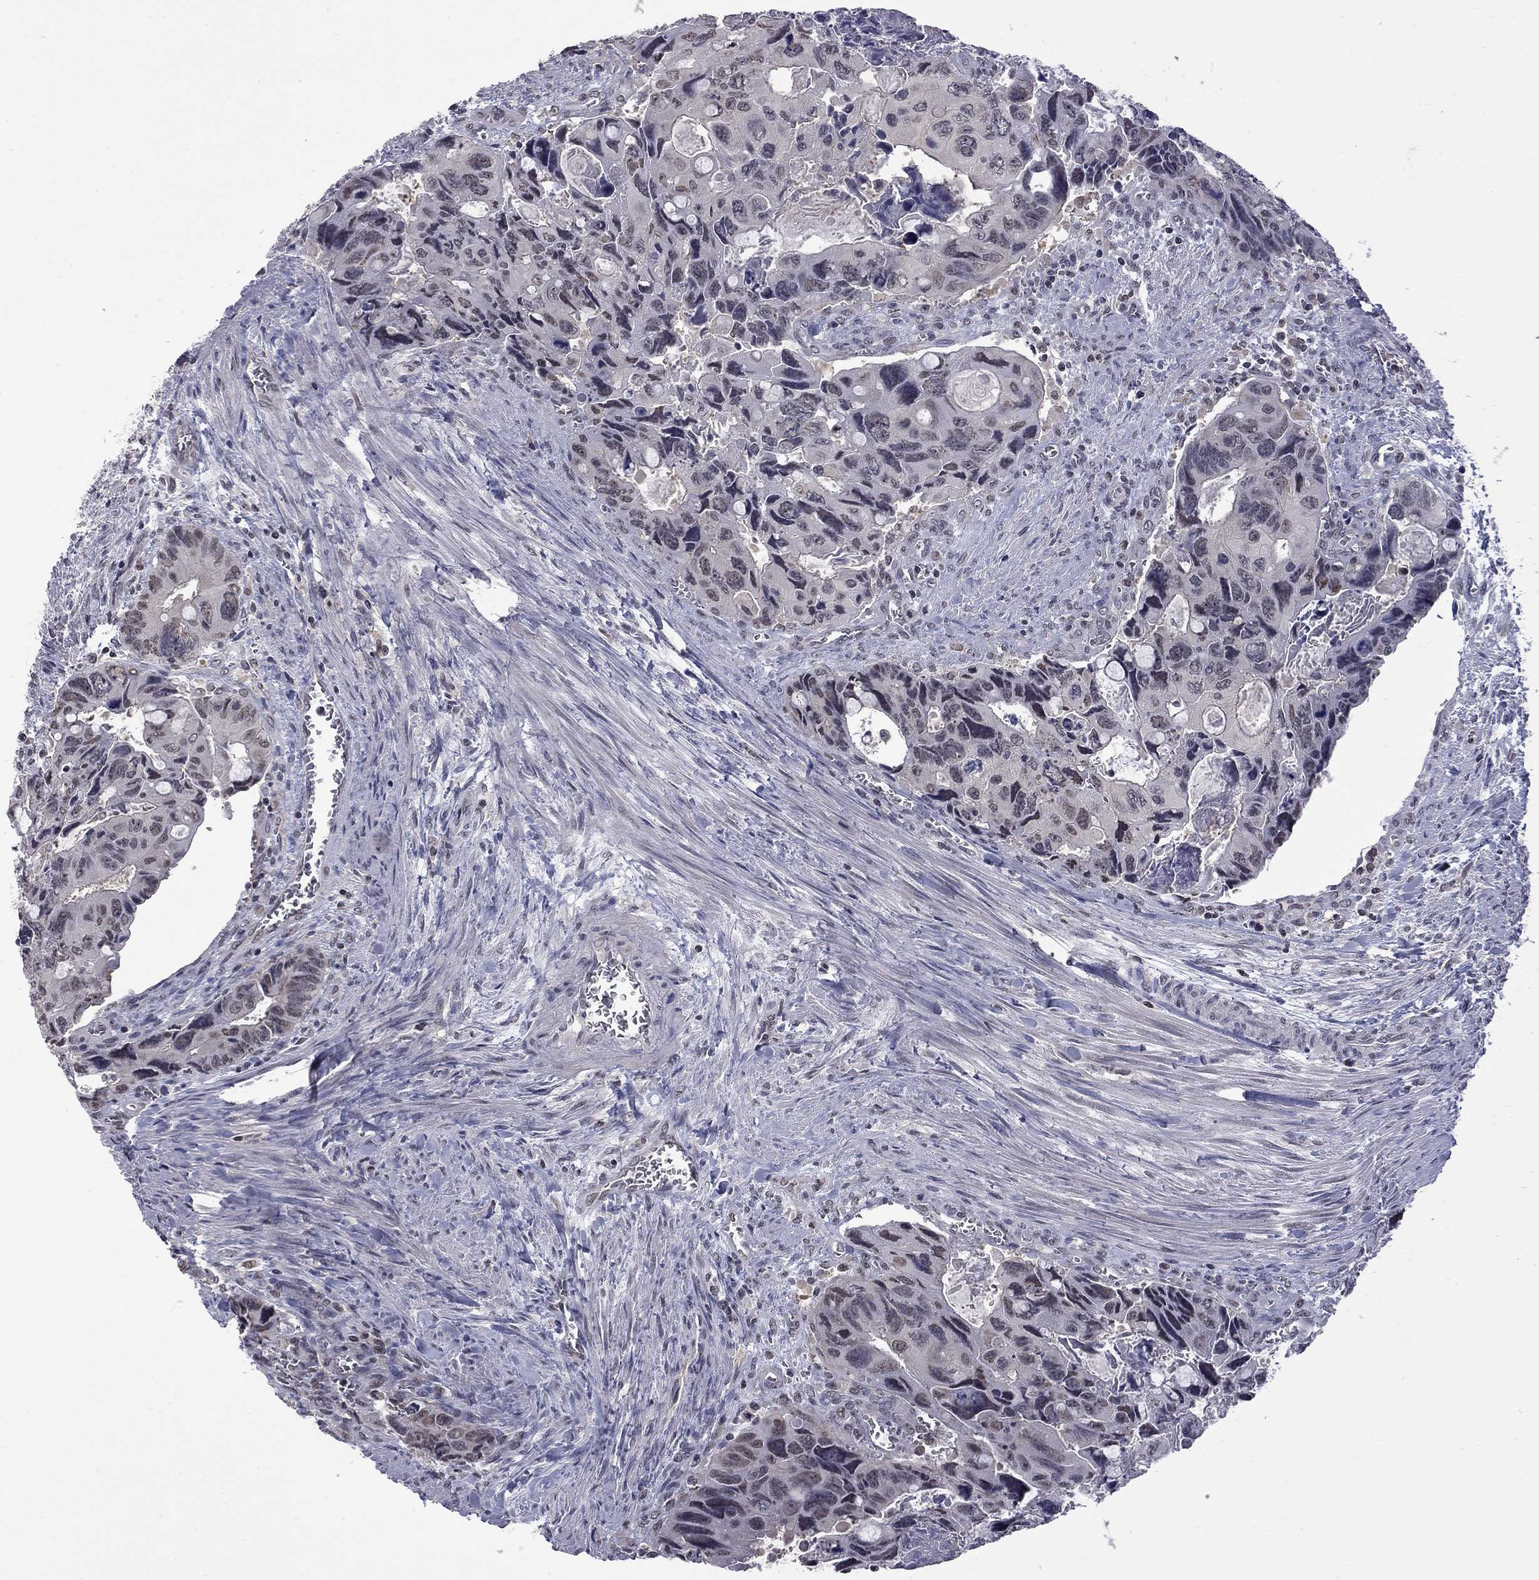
{"staining": {"intensity": "negative", "quantity": "none", "location": "none"}, "tissue": "colorectal cancer", "cell_type": "Tumor cells", "image_type": "cancer", "snomed": [{"axis": "morphology", "description": "Adenocarcinoma, NOS"}, {"axis": "topography", "description": "Rectum"}], "caption": "There is no significant expression in tumor cells of colorectal adenocarcinoma.", "gene": "RFWD3", "patient": {"sex": "male", "age": 62}}